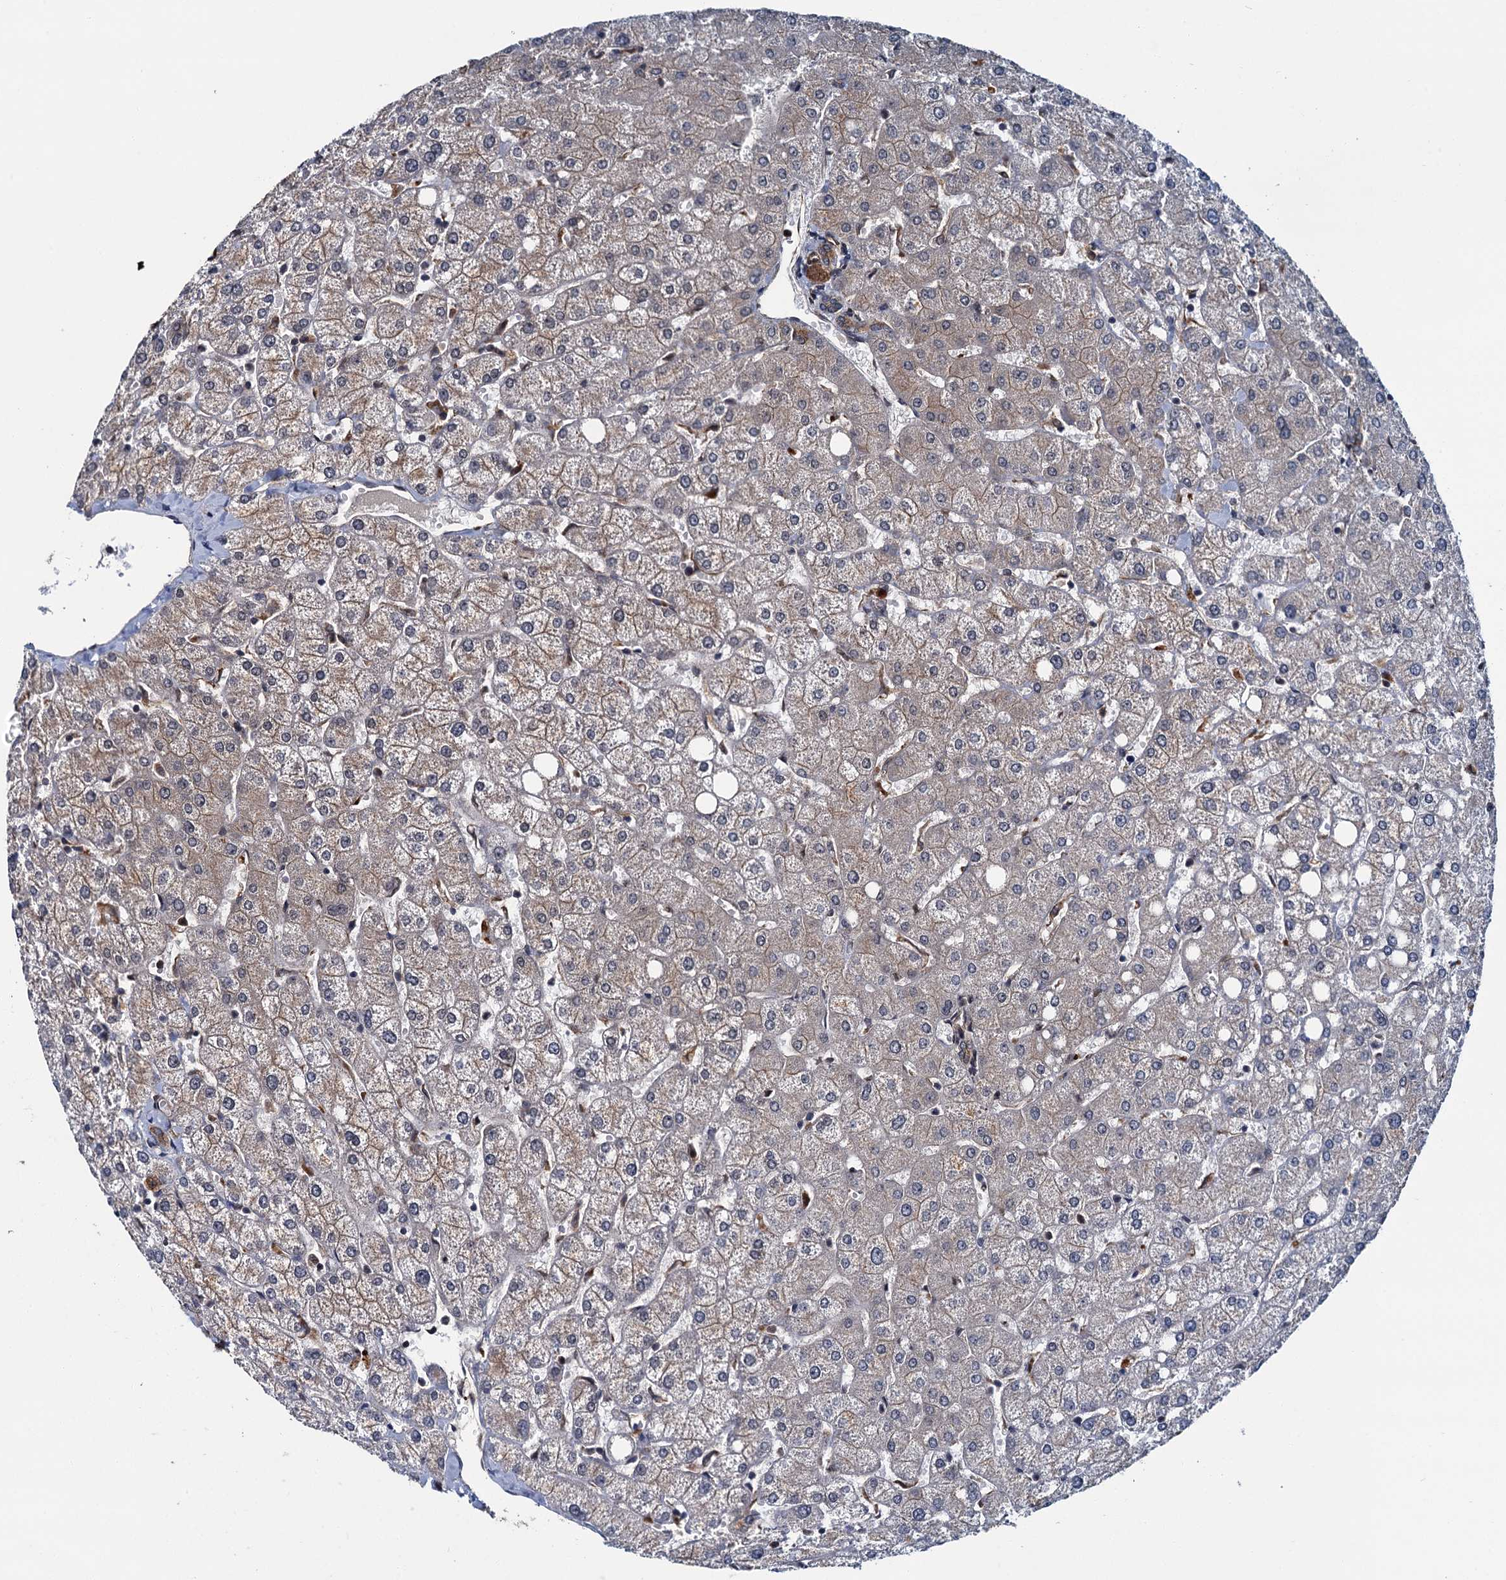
{"staining": {"intensity": "weak", "quantity": ">75%", "location": "cytoplasmic/membranous"}, "tissue": "liver", "cell_type": "Cholangiocytes", "image_type": "normal", "snomed": [{"axis": "morphology", "description": "Normal tissue, NOS"}, {"axis": "topography", "description": "Liver"}], "caption": "Immunohistochemistry micrograph of unremarkable human liver stained for a protein (brown), which shows low levels of weak cytoplasmic/membranous expression in about >75% of cholangiocytes.", "gene": "ZFYVE19", "patient": {"sex": "female", "age": 54}}